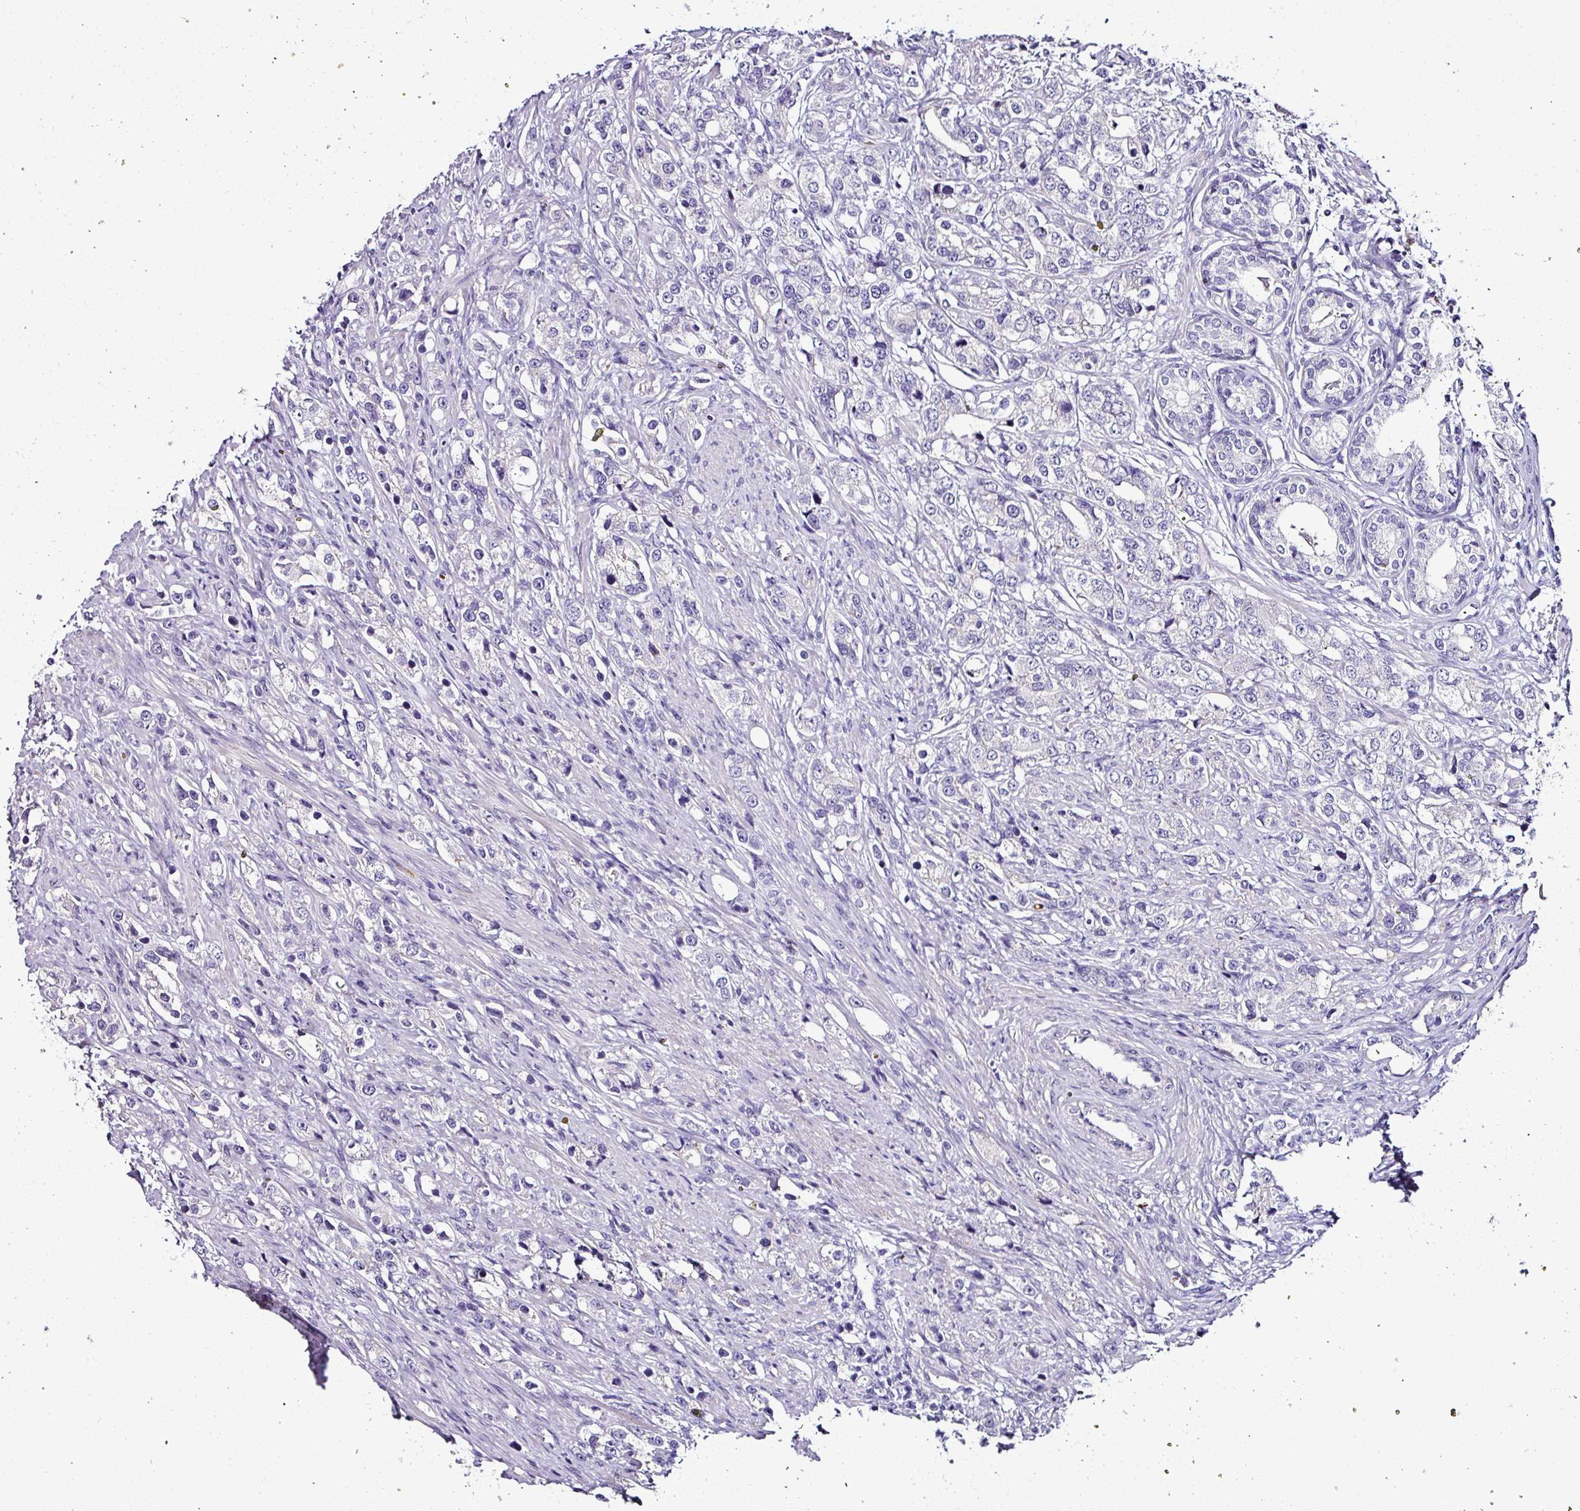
{"staining": {"intensity": "negative", "quantity": "none", "location": "none"}, "tissue": "prostate cancer", "cell_type": "Tumor cells", "image_type": "cancer", "snomed": [{"axis": "morphology", "description": "Adenocarcinoma, High grade"}, {"axis": "topography", "description": "Prostate"}], "caption": "This is a histopathology image of immunohistochemistry (IHC) staining of prostate cancer (high-grade adenocarcinoma), which shows no staining in tumor cells. Brightfield microscopy of IHC stained with DAB (brown) and hematoxylin (blue), captured at high magnification.", "gene": "NAPSA", "patient": {"sex": "male", "age": 63}}